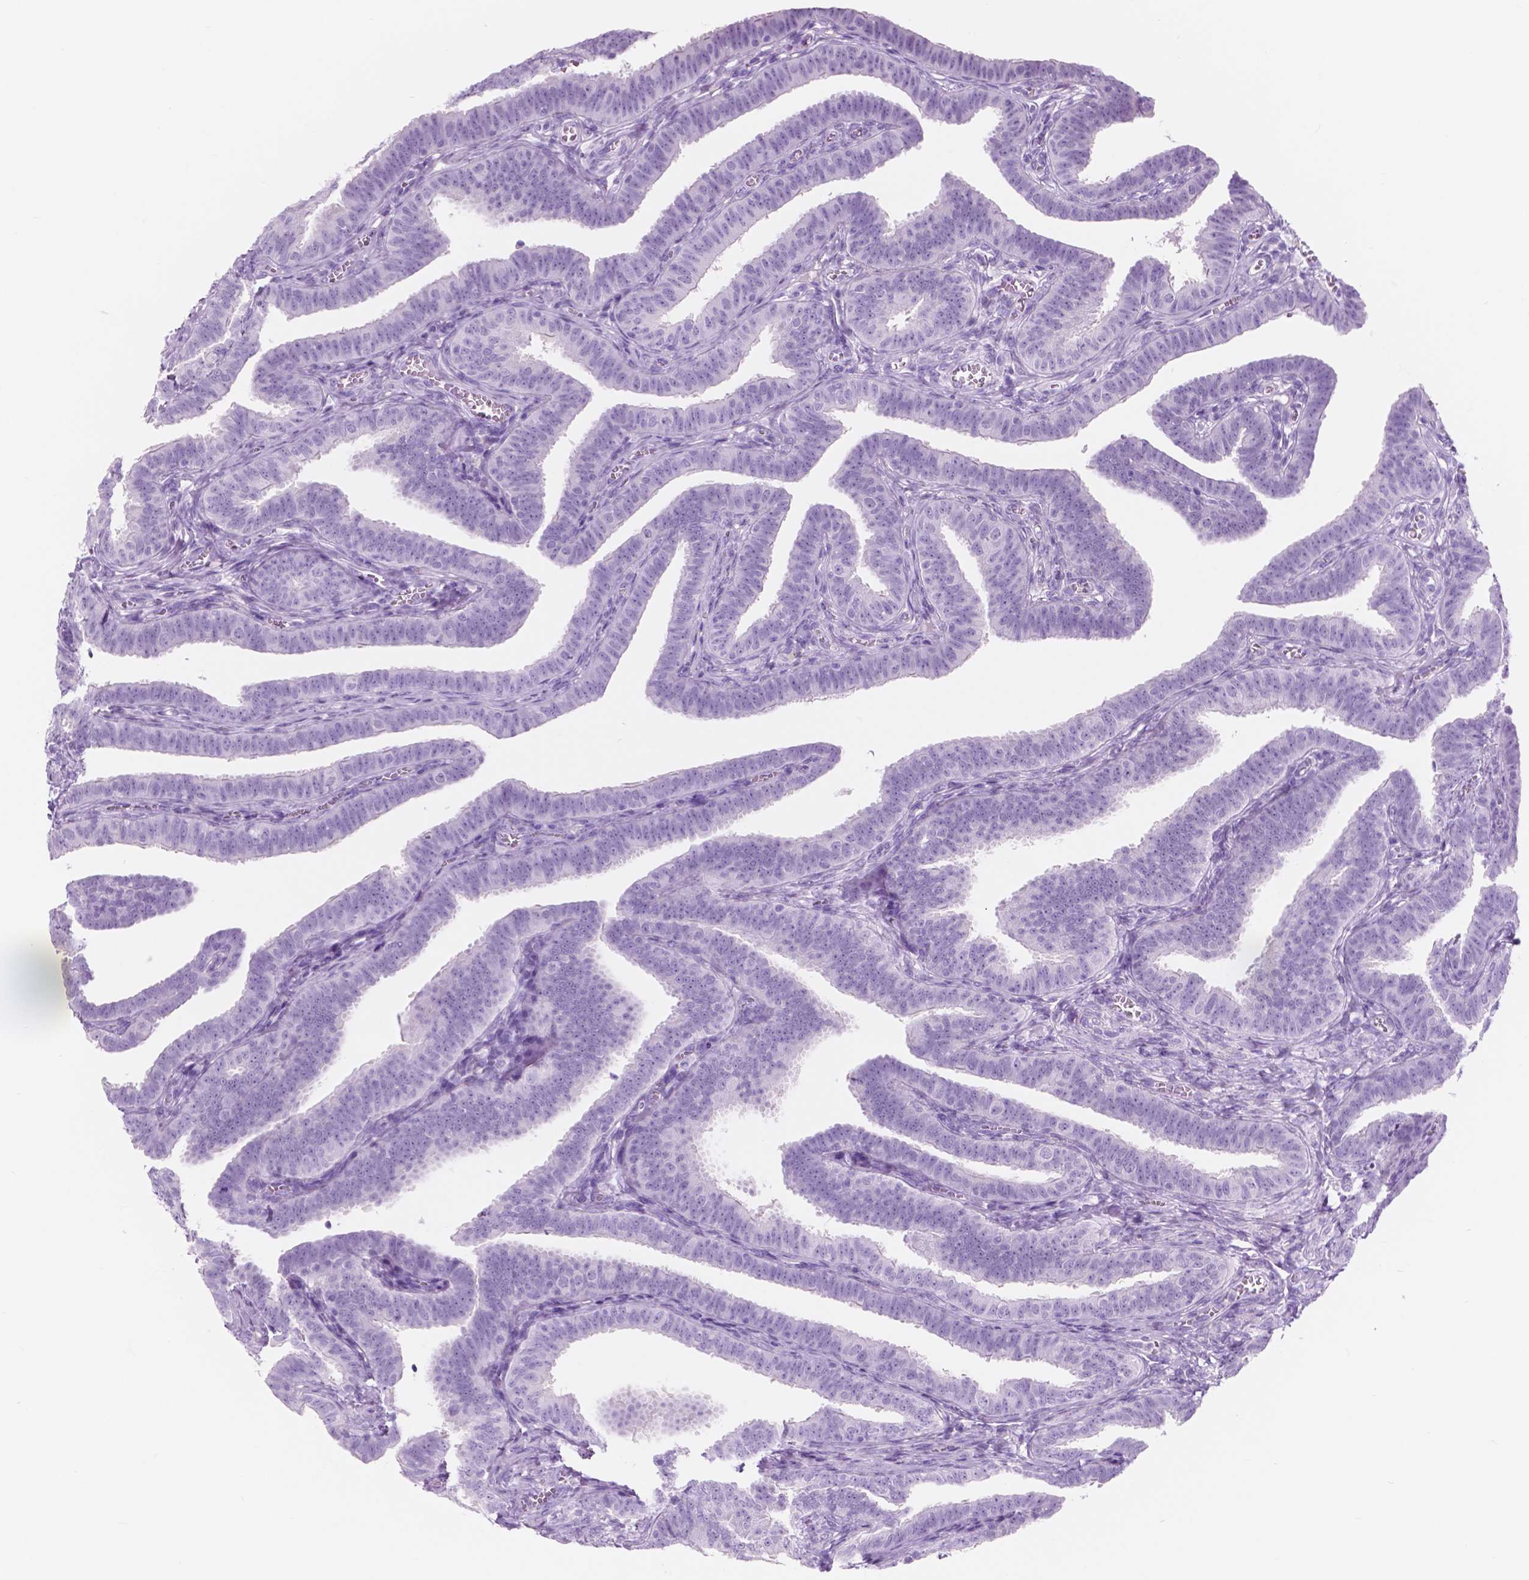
{"staining": {"intensity": "negative", "quantity": "none", "location": "none"}, "tissue": "fallopian tube", "cell_type": "Glandular cells", "image_type": "normal", "snomed": [{"axis": "morphology", "description": "Normal tissue, NOS"}, {"axis": "topography", "description": "Fallopian tube"}], "caption": "Image shows no significant protein staining in glandular cells of unremarkable fallopian tube. Nuclei are stained in blue.", "gene": "CUZD1", "patient": {"sex": "female", "age": 25}}